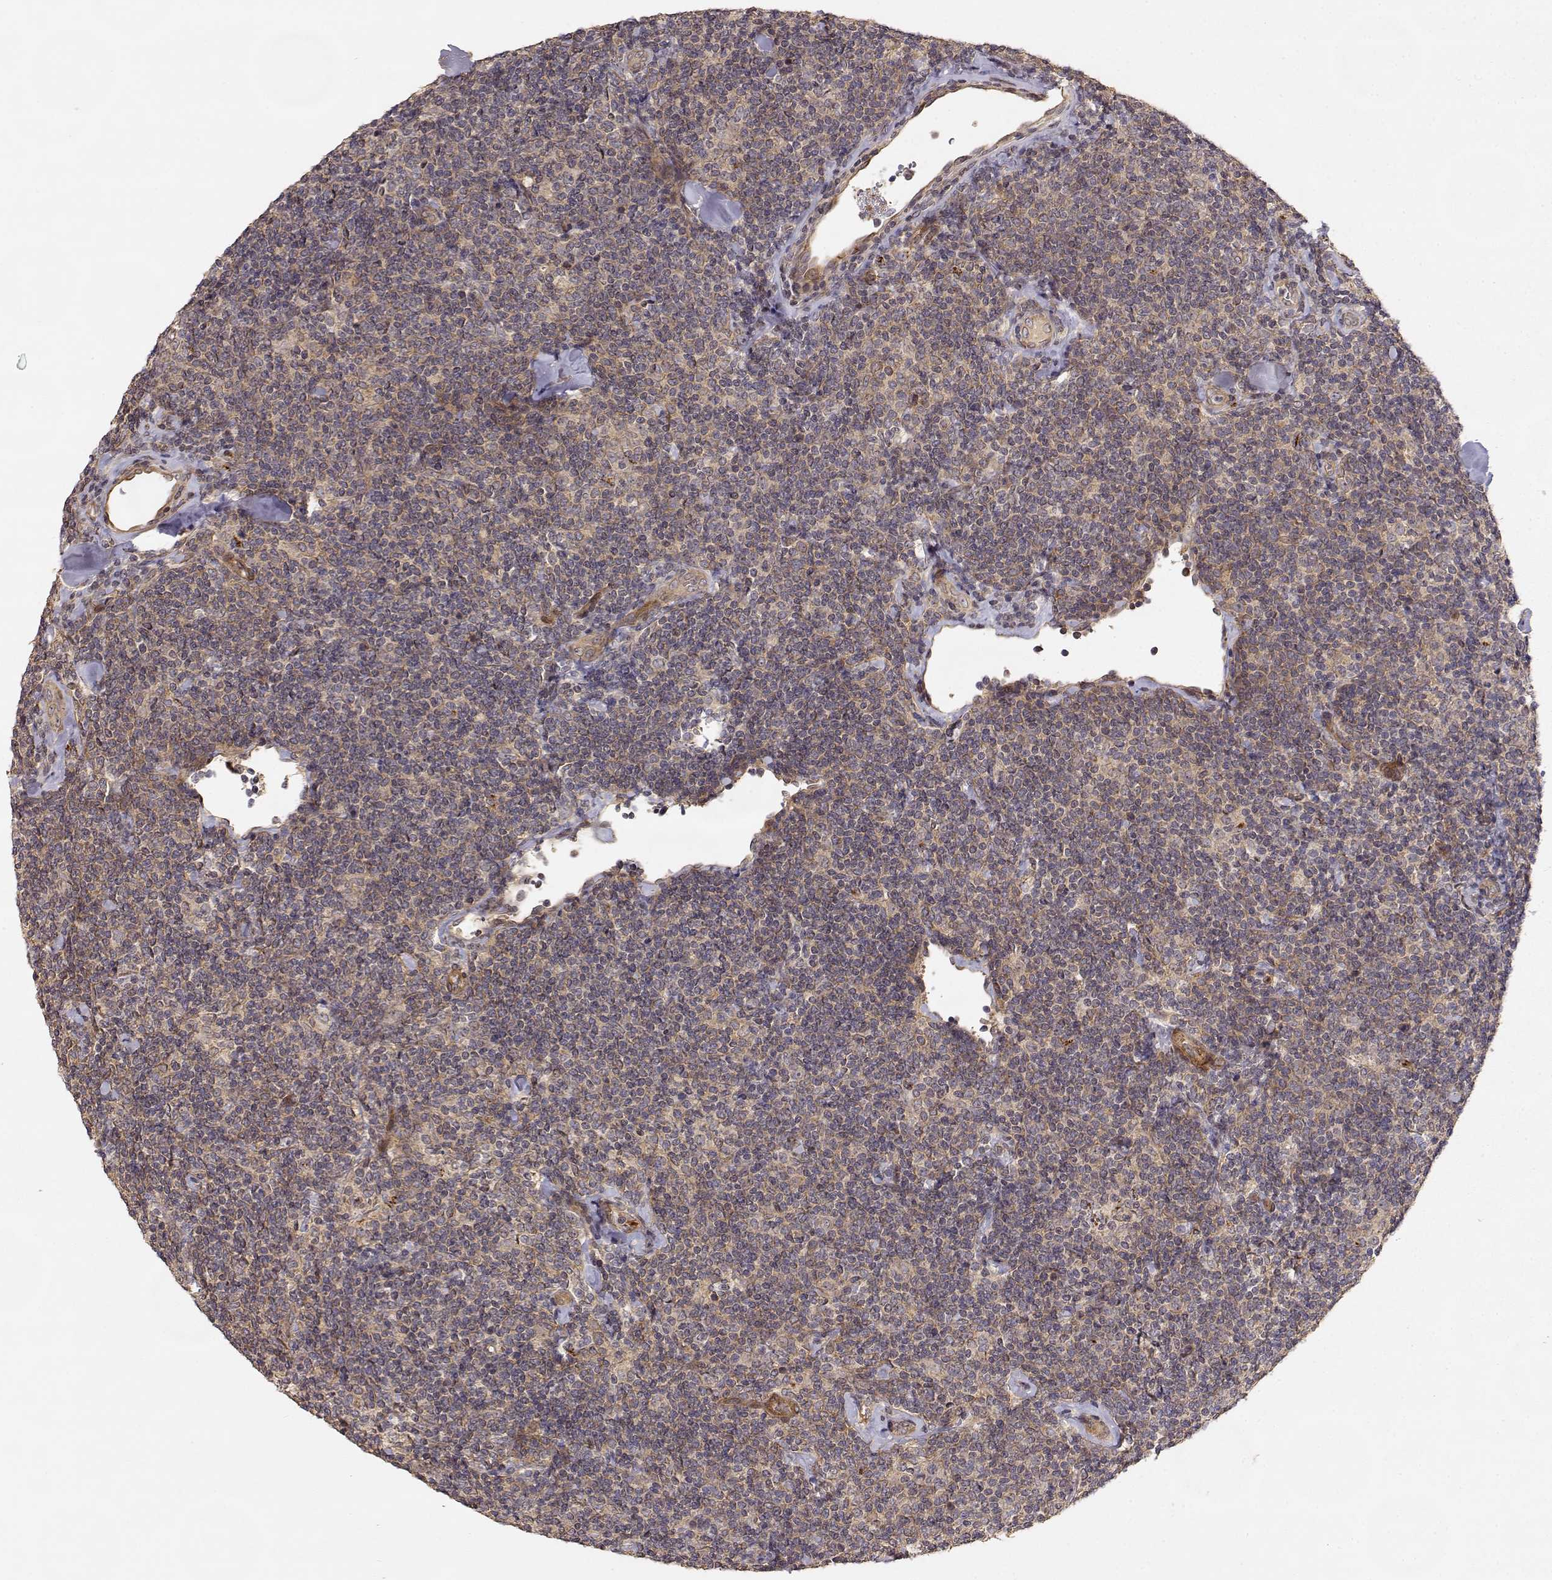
{"staining": {"intensity": "weak", "quantity": ">75%", "location": "cytoplasmic/membranous"}, "tissue": "lymphoma", "cell_type": "Tumor cells", "image_type": "cancer", "snomed": [{"axis": "morphology", "description": "Malignant lymphoma, non-Hodgkin's type, Low grade"}, {"axis": "topography", "description": "Lymph node"}], "caption": "Weak cytoplasmic/membranous protein expression is identified in approximately >75% of tumor cells in lymphoma.", "gene": "PICK1", "patient": {"sex": "female", "age": 56}}